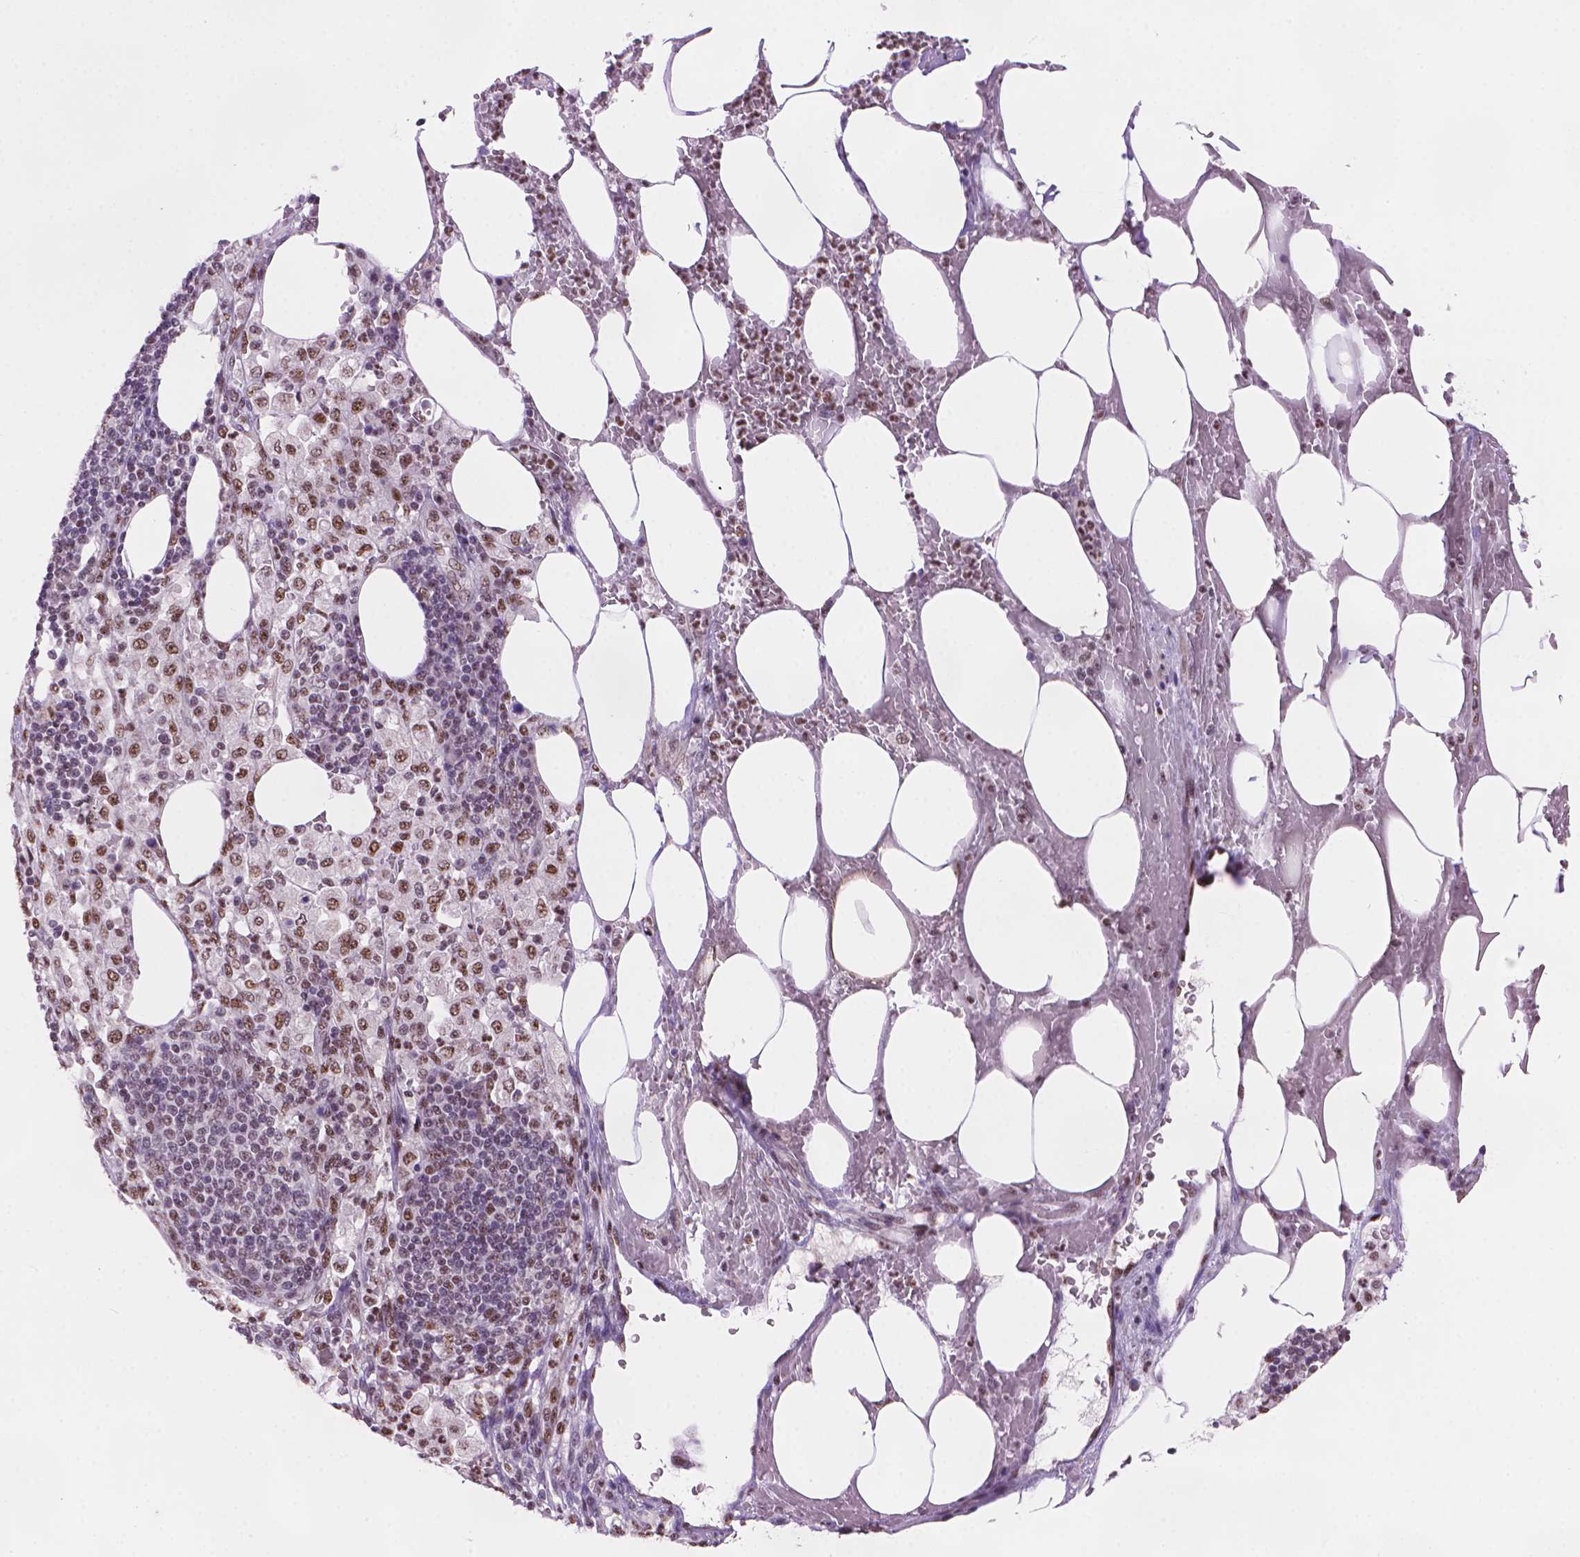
{"staining": {"intensity": "moderate", "quantity": ">75%", "location": "nuclear"}, "tissue": "pancreatic cancer", "cell_type": "Tumor cells", "image_type": "cancer", "snomed": [{"axis": "morphology", "description": "Adenocarcinoma, NOS"}, {"axis": "topography", "description": "Pancreas"}], "caption": "Immunohistochemical staining of pancreatic cancer reveals moderate nuclear protein expression in approximately >75% of tumor cells.", "gene": "UBN1", "patient": {"sex": "female", "age": 61}}